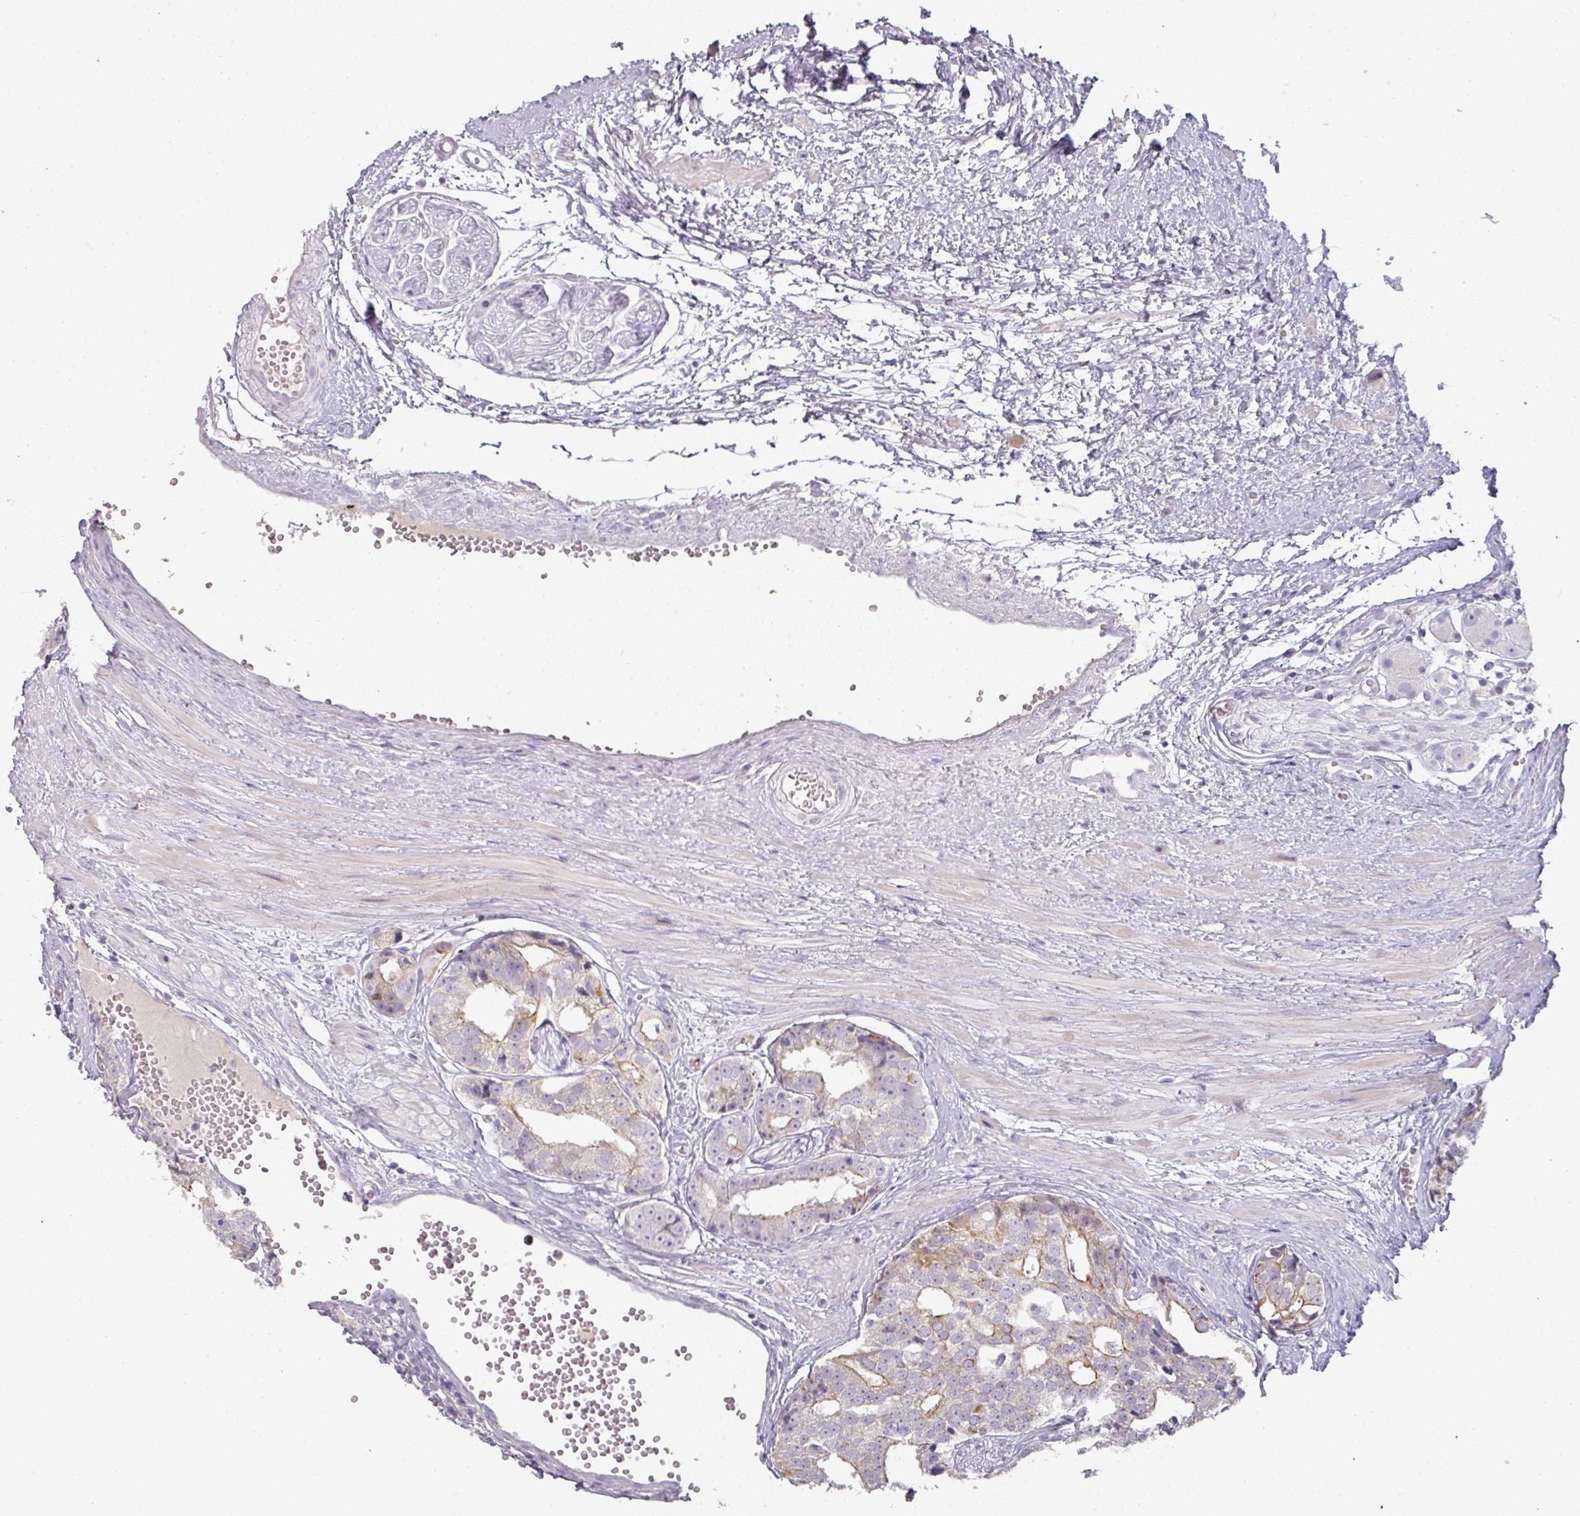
{"staining": {"intensity": "moderate", "quantity": "<25%", "location": "cytoplasmic/membranous"}, "tissue": "prostate cancer", "cell_type": "Tumor cells", "image_type": "cancer", "snomed": [{"axis": "morphology", "description": "Adenocarcinoma, High grade"}, {"axis": "topography", "description": "Prostate"}], "caption": "An image of human adenocarcinoma (high-grade) (prostate) stained for a protein displays moderate cytoplasmic/membranous brown staining in tumor cells. The staining was performed using DAB (3,3'-diaminobenzidine) to visualize the protein expression in brown, while the nuclei were stained in blue with hematoxylin (Magnification: 20x).", "gene": "GTF2H3", "patient": {"sex": "male", "age": 71}}